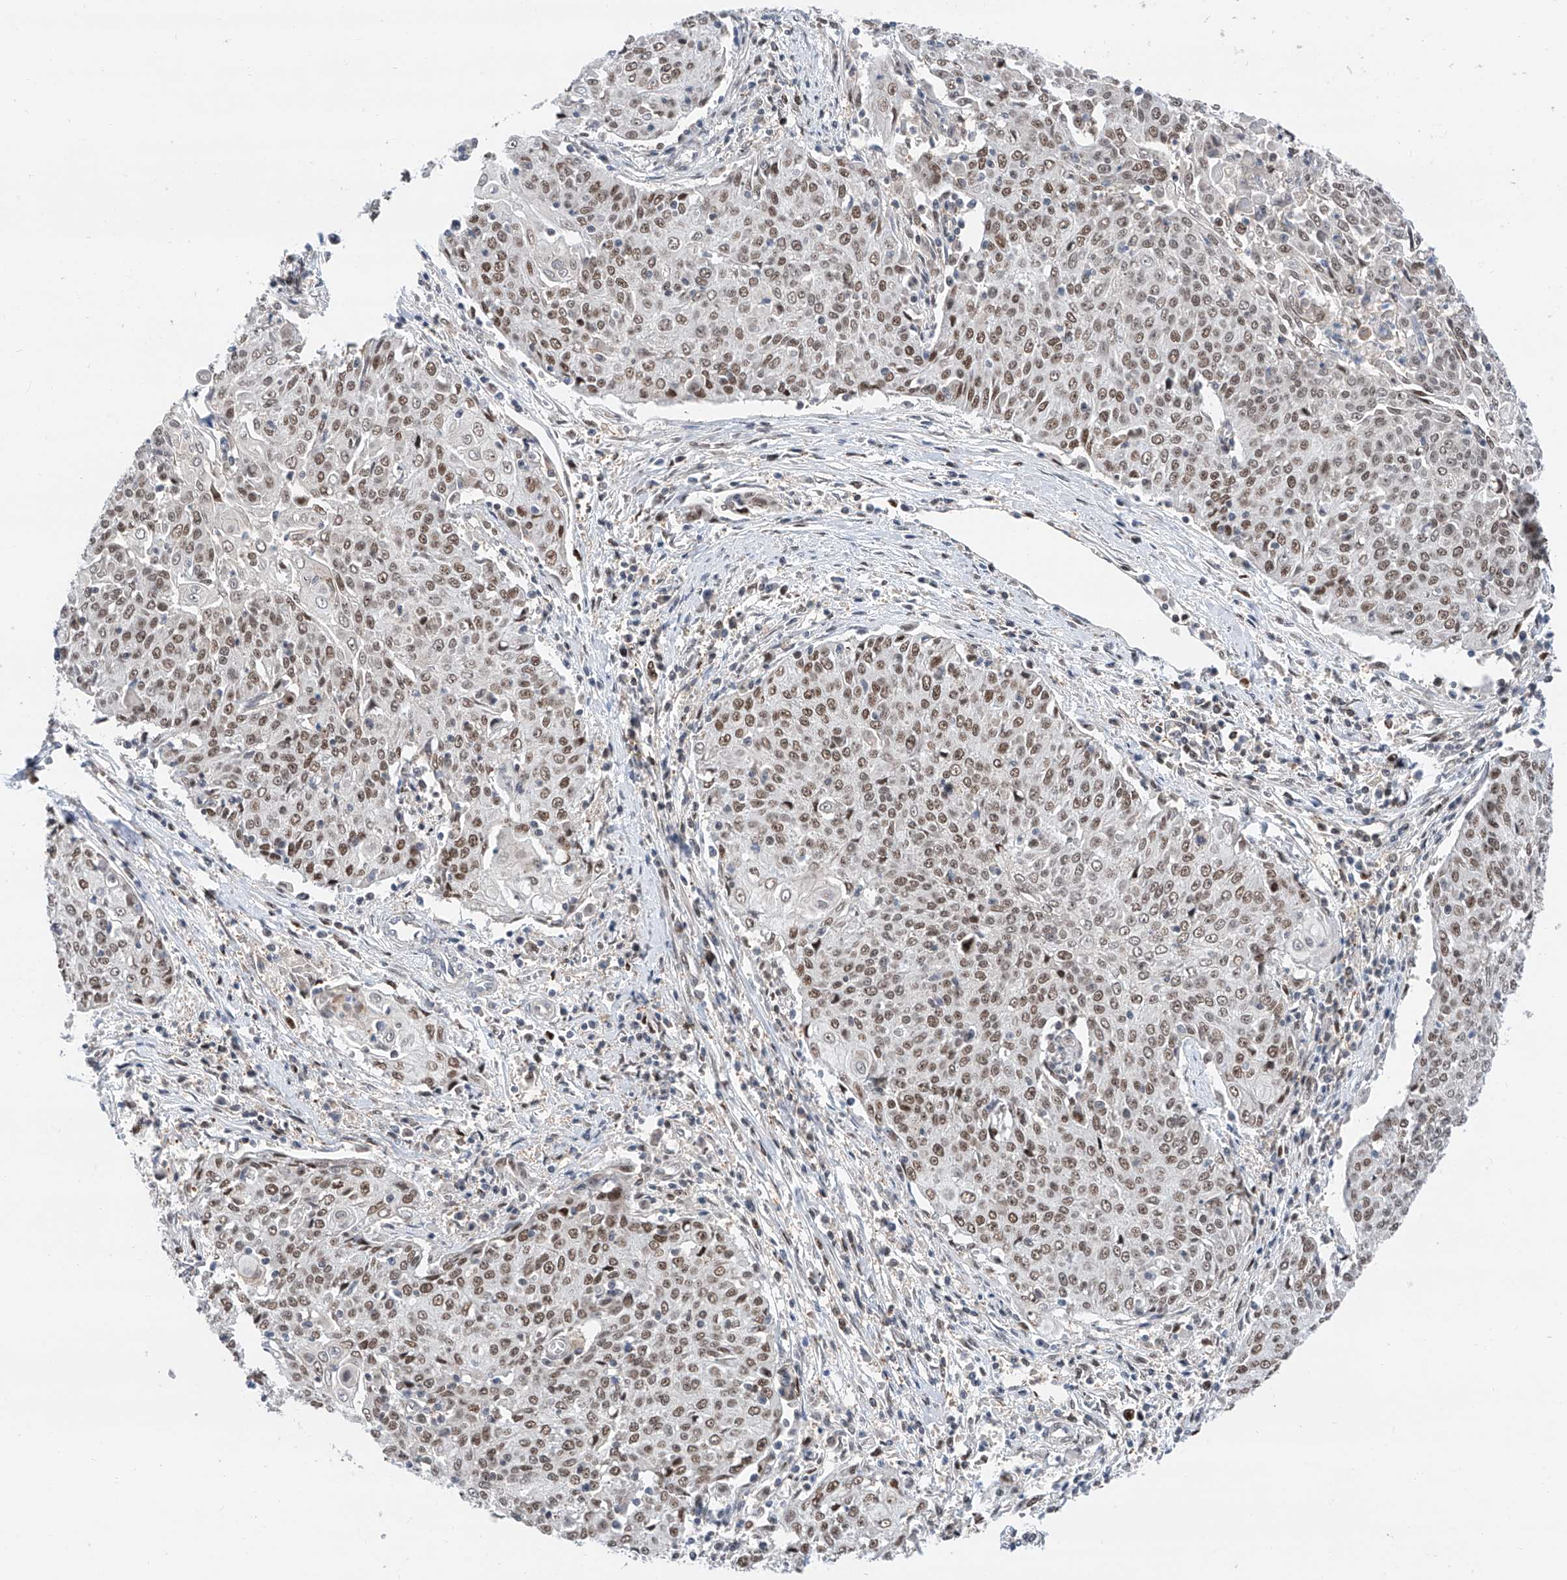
{"staining": {"intensity": "moderate", "quantity": ">75%", "location": "nuclear"}, "tissue": "cervical cancer", "cell_type": "Tumor cells", "image_type": "cancer", "snomed": [{"axis": "morphology", "description": "Squamous cell carcinoma, NOS"}, {"axis": "topography", "description": "Cervix"}], "caption": "A histopathology image of cervical cancer (squamous cell carcinoma) stained for a protein reveals moderate nuclear brown staining in tumor cells.", "gene": "SNRNP200", "patient": {"sex": "female", "age": 48}}